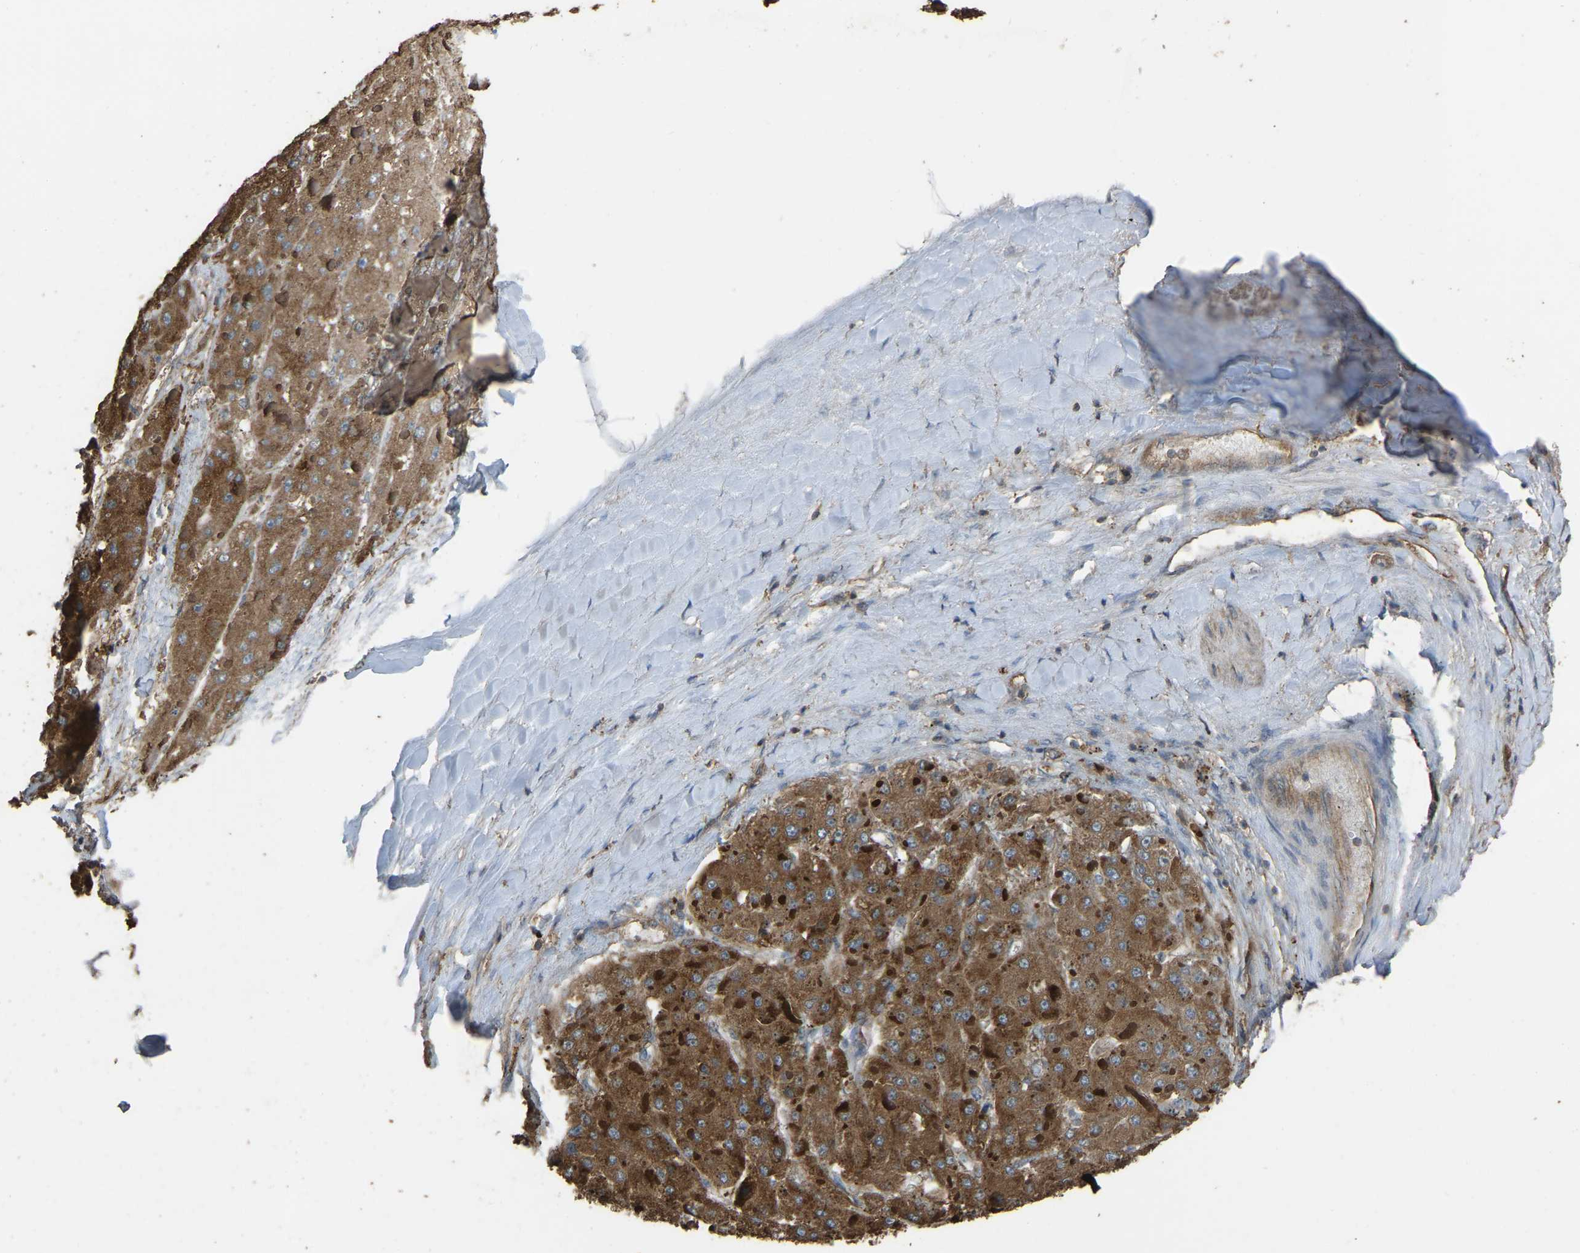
{"staining": {"intensity": "moderate", "quantity": ">75%", "location": "cytoplasmic/membranous"}, "tissue": "liver cancer", "cell_type": "Tumor cells", "image_type": "cancer", "snomed": [{"axis": "morphology", "description": "Carcinoma, Hepatocellular, NOS"}, {"axis": "topography", "description": "Liver"}], "caption": "Immunohistochemical staining of liver cancer exhibits moderate cytoplasmic/membranous protein staining in approximately >75% of tumor cells. (IHC, brightfield microscopy, high magnification).", "gene": "SLC4A2", "patient": {"sex": "female", "age": 73}}